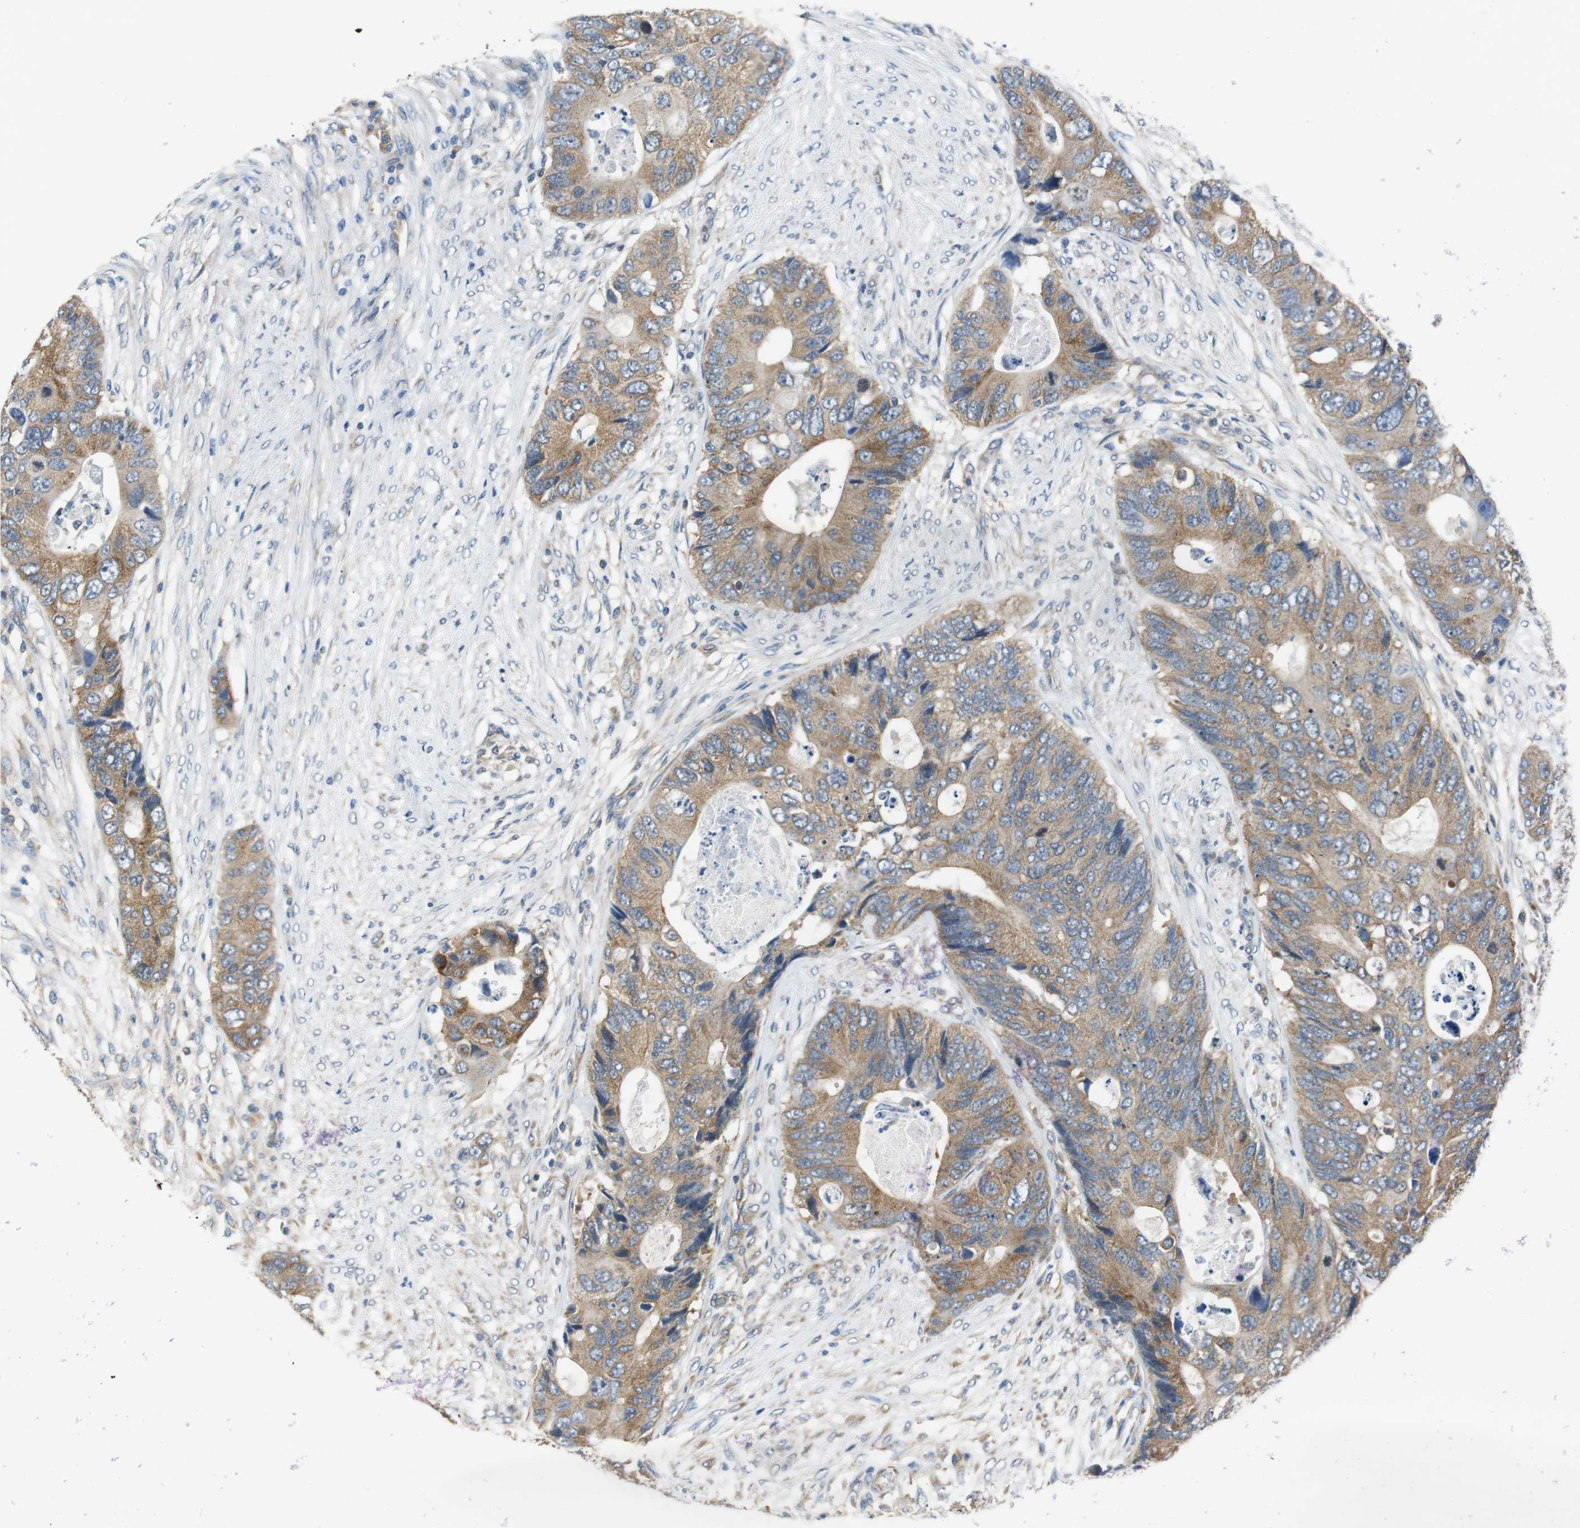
{"staining": {"intensity": "moderate", "quantity": ">75%", "location": "cytoplasmic/membranous"}, "tissue": "colorectal cancer", "cell_type": "Tumor cells", "image_type": "cancer", "snomed": [{"axis": "morphology", "description": "Adenocarcinoma, NOS"}, {"axis": "topography", "description": "Colon"}], "caption": "The photomicrograph reveals immunohistochemical staining of colorectal cancer (adenocarcinoma). There is moderate cytoplasmic/membranous expression is appreciated in approximately >75% of tumor cells.", "gene": "CNOT3", "patient": {"sex": "male", "age": 71}}